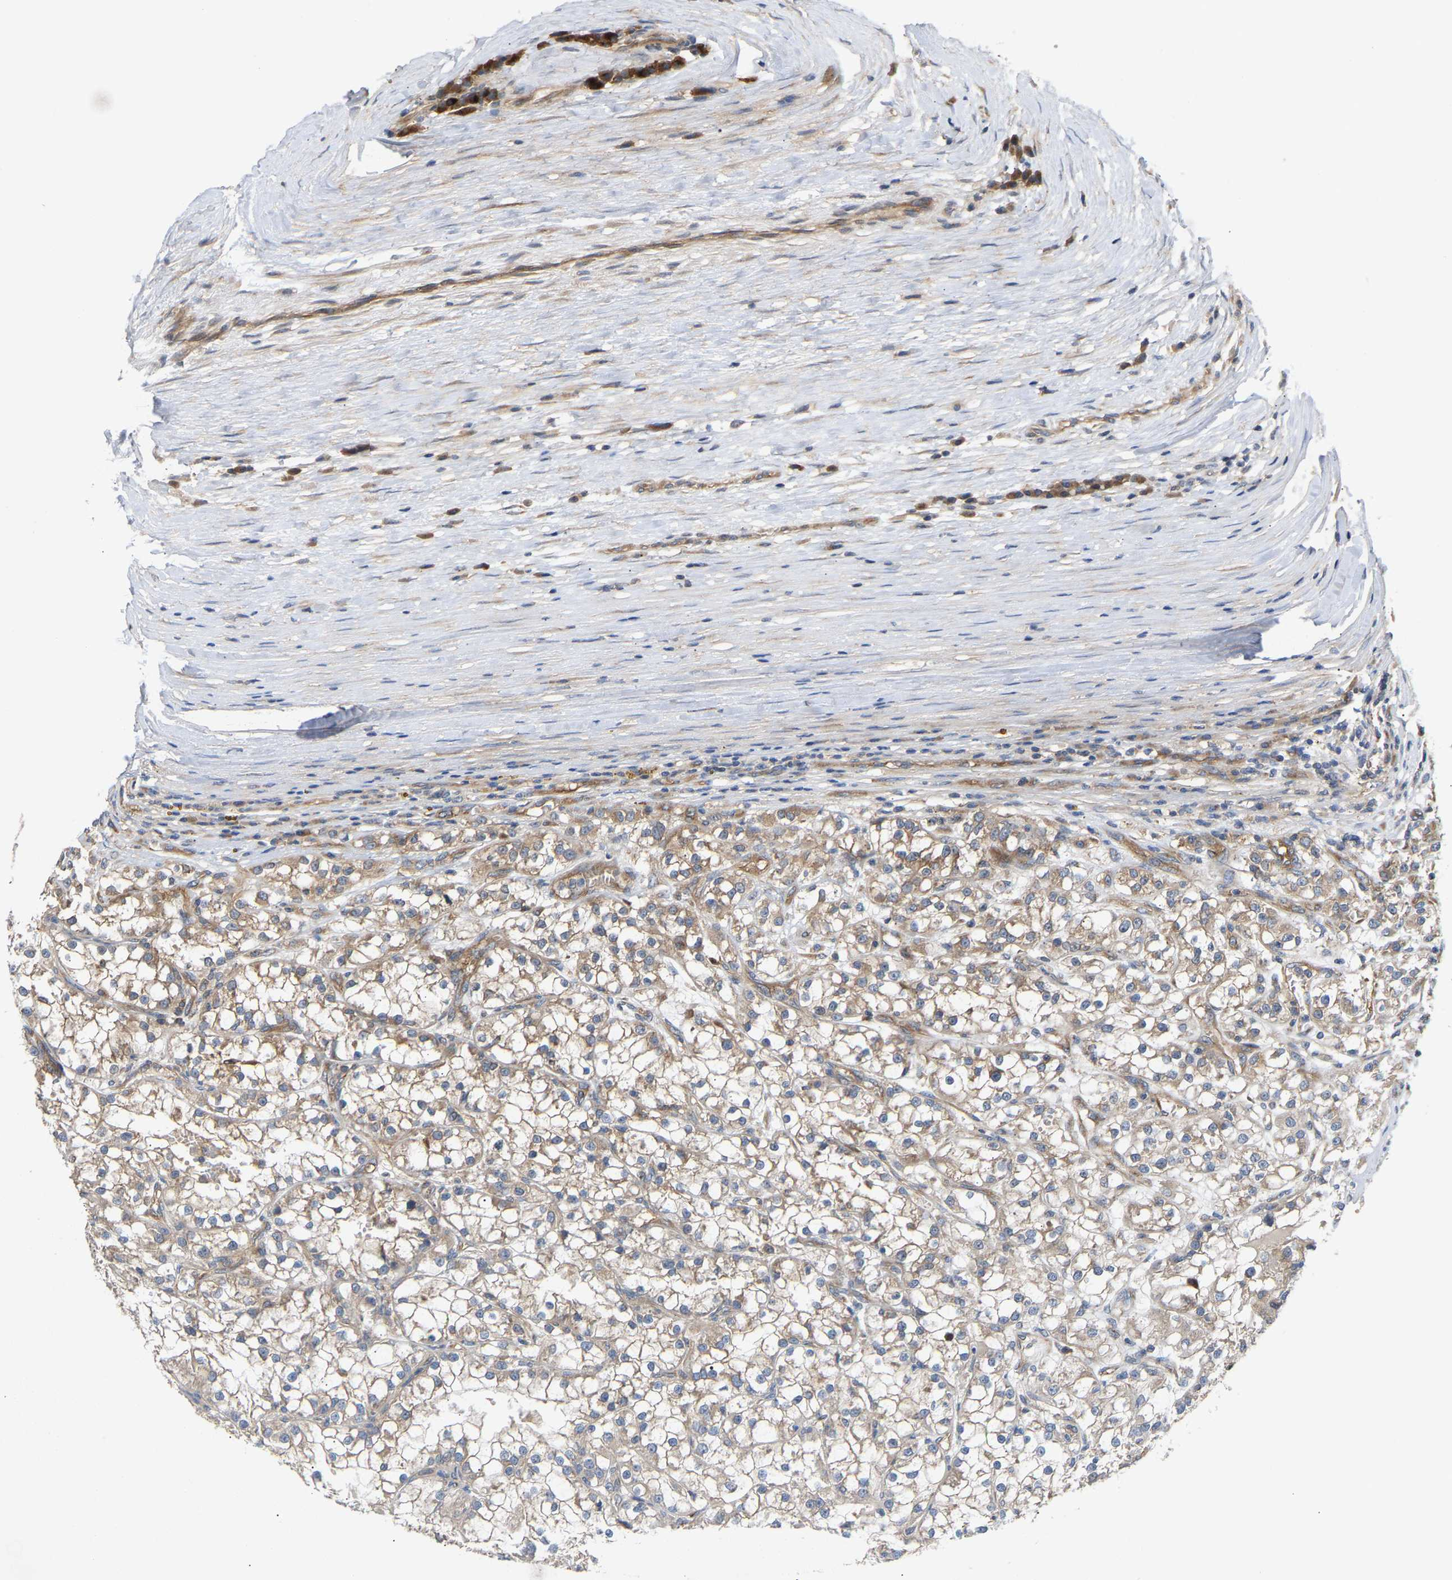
{"staining": {"intensity": "weak", "quantity": ">75%", "location": "cytoplasmic/membranous"}, "tissue": "renal cancer", "cell_type": "Tumor cells", "image_type": "cancer", "snomed": [{"axis": "morphology", "description": "Adenocarcinoma, NOS"}, {"axis": "topography", "description": "Kidney"}], "caption": "Renal adenocarcinoma stained with DAB (3,3'-diaminobenzidine) immunohistochemistry (IHC) reveals low levels of weak cytoplasmic/membranous expression in approximately >75% of tumor cells. (DAB (3,3'-diaminobenzidine) = brown stain, brightfield microscopy at high magnification).", "gene": "LAPTM4B", "patient": {"sex": "female", "age": 52}}